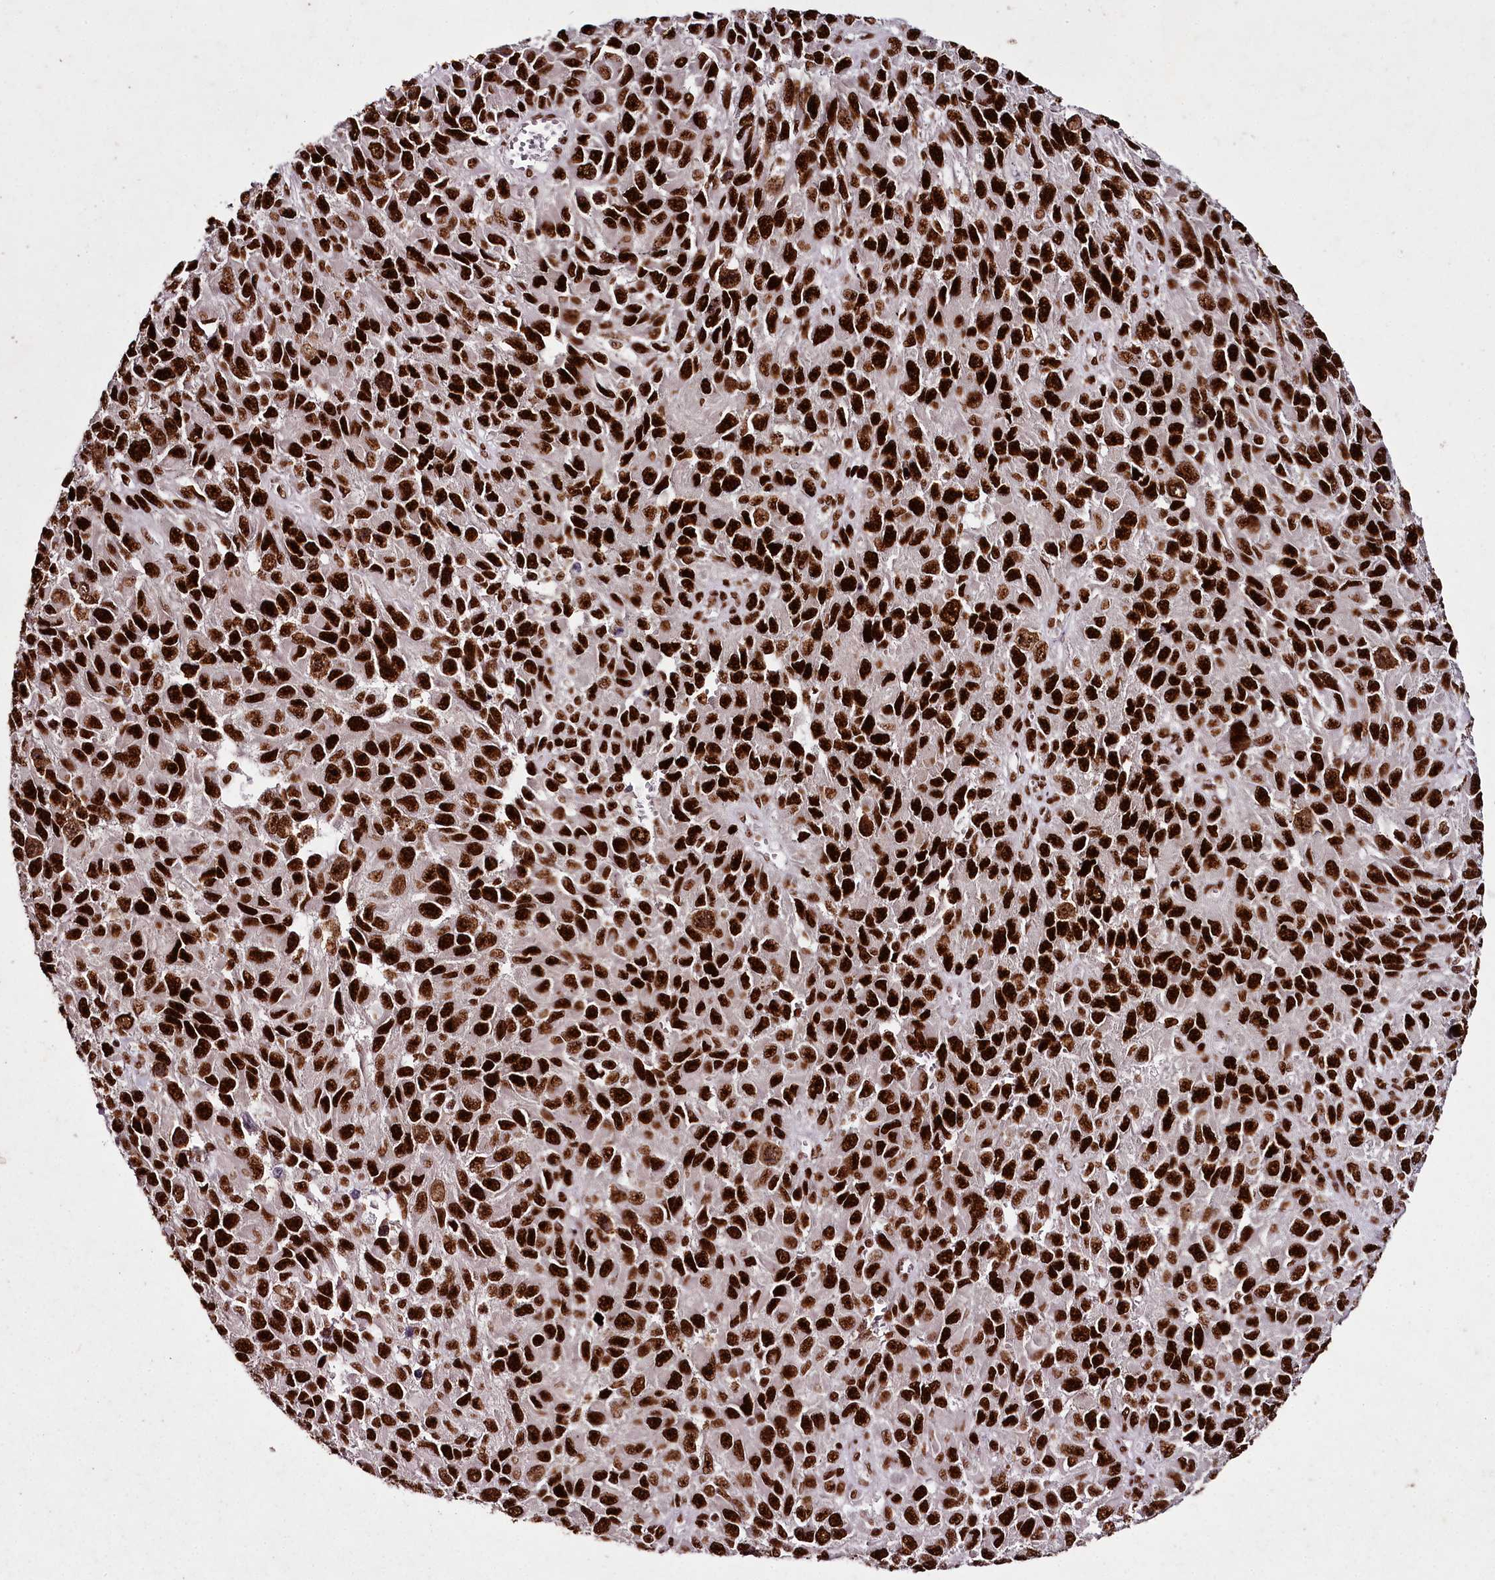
{"staining": {"intensity": "strong", "quantity": ">75%", "location": "nuclear"}, "tissue": "melanoma", "cell_type": "Tumor cells", "image_type": "cancer", "snomed": [{"axis": "morphology", "description": "Normal tissue, NOS"}, {"axis": "morphology", "description": "Malignant melanoma, NOS"}, {"axis": "topography", "description": "Skin"}], "caption": "Immunohistochemistry staining of melanoma, which exhibits high levels of strong nuclear staining in approximately >75% of tumor cells indicating strong nuclear protein positivity. The staining was performed using DAB (3,3'-diaminobenzidine) (brown) for protein detection and nuclei were counterstained in hematoxylin (blue).", "gene": "PSPC1", "patient": {"sex": "female", "age": 96}}